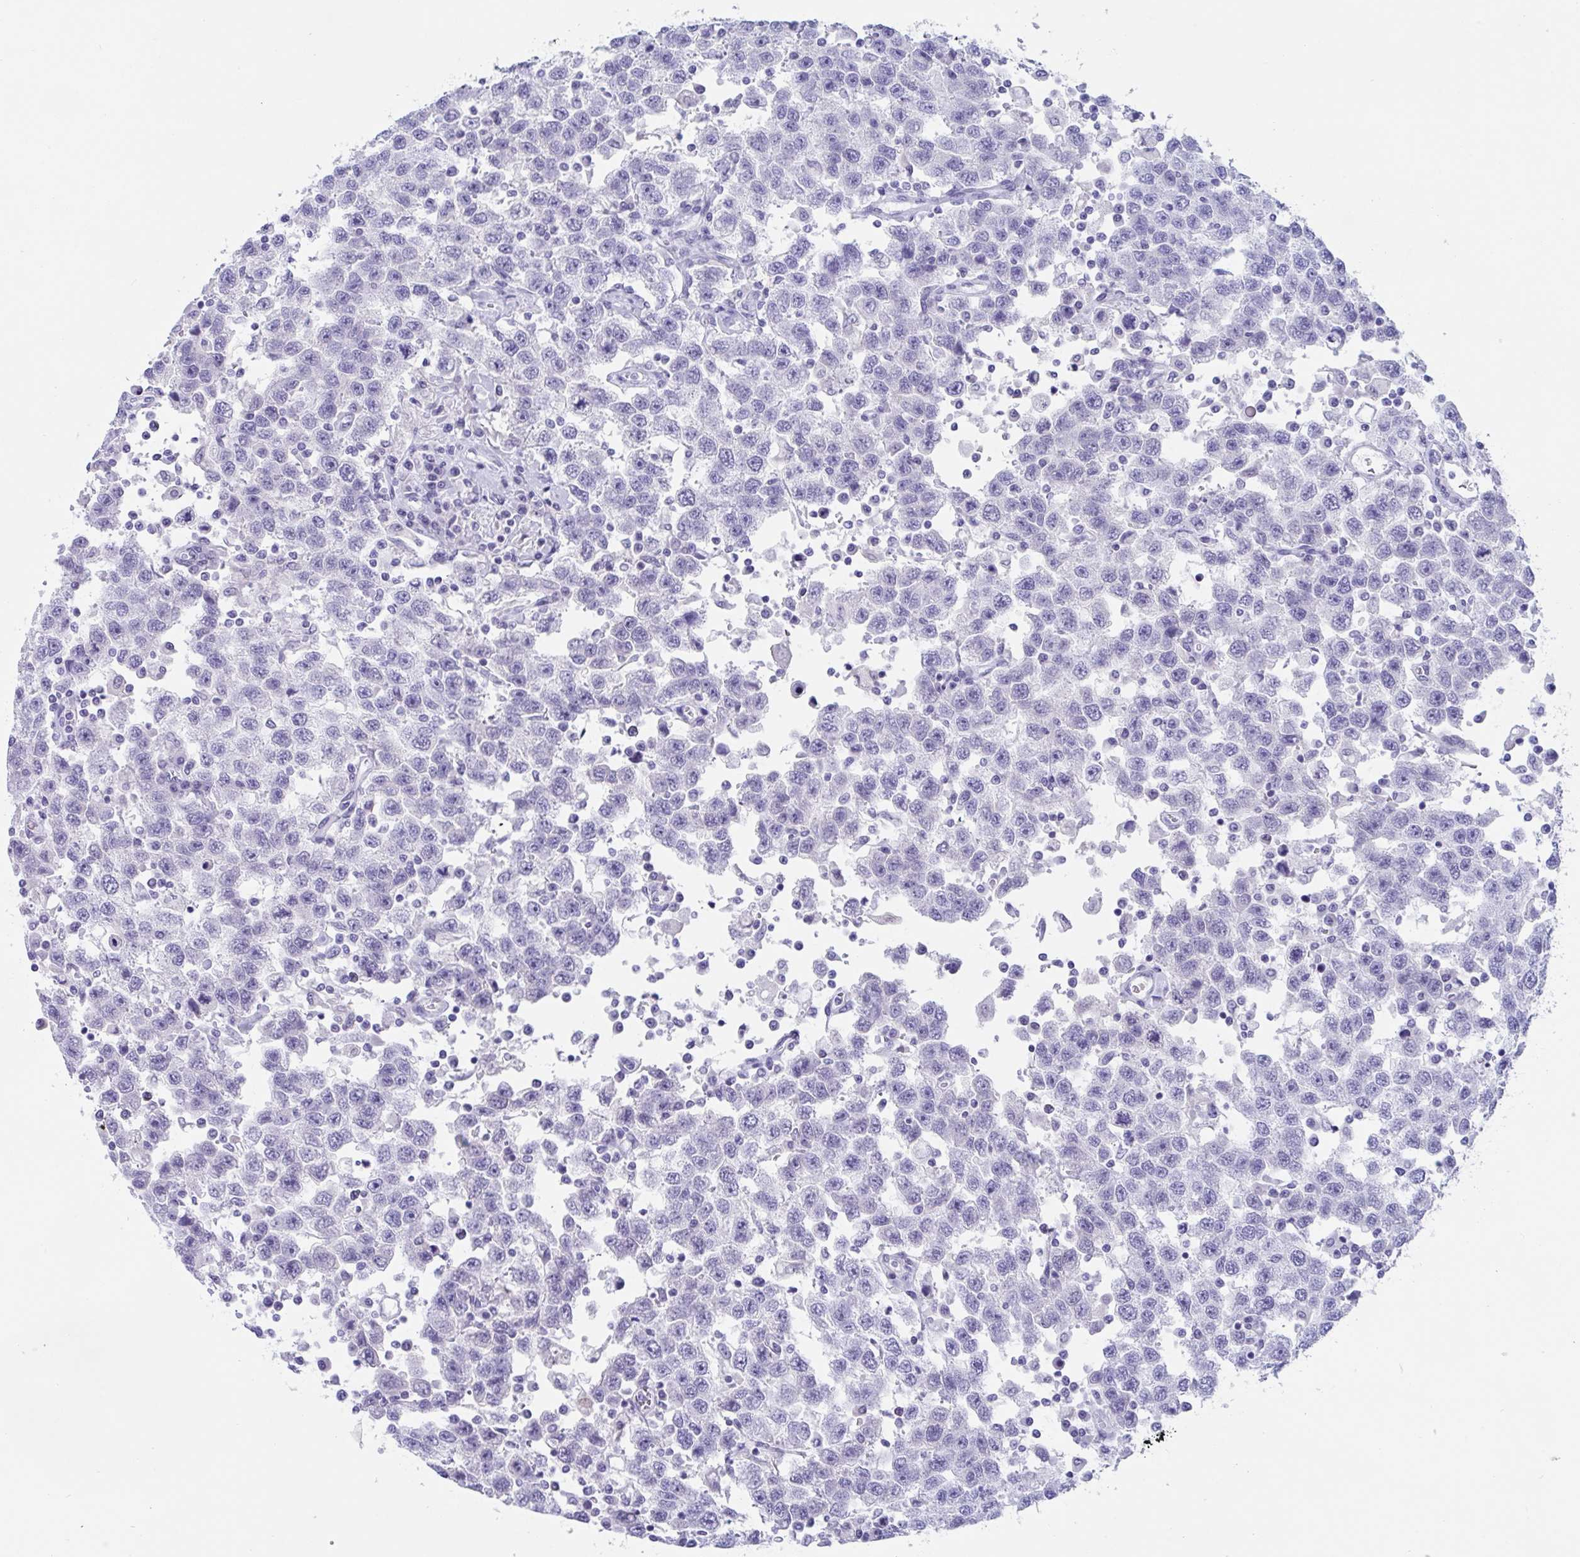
{"staining": {"intensity": "negative", "quantity": "none", "location": "none"}, "tissue": "testis cancer", "cell_type": "Tumor cells", "image_type": "cancer", "snomed": [{"axis": "morphology", "description": "Seminoma, NOS"}, {"axis": "topography", "description": "Testis"}], "caption": "There is no significant staining in tumor cells of testis cancer. The staining is performed using DAB (3,3'-diaminobenzidine) brown chromogen with nuclei counter-stained in using hematoxylin.", "gene": "CDX4", "patient": {"sex": "male", "age": 41}}